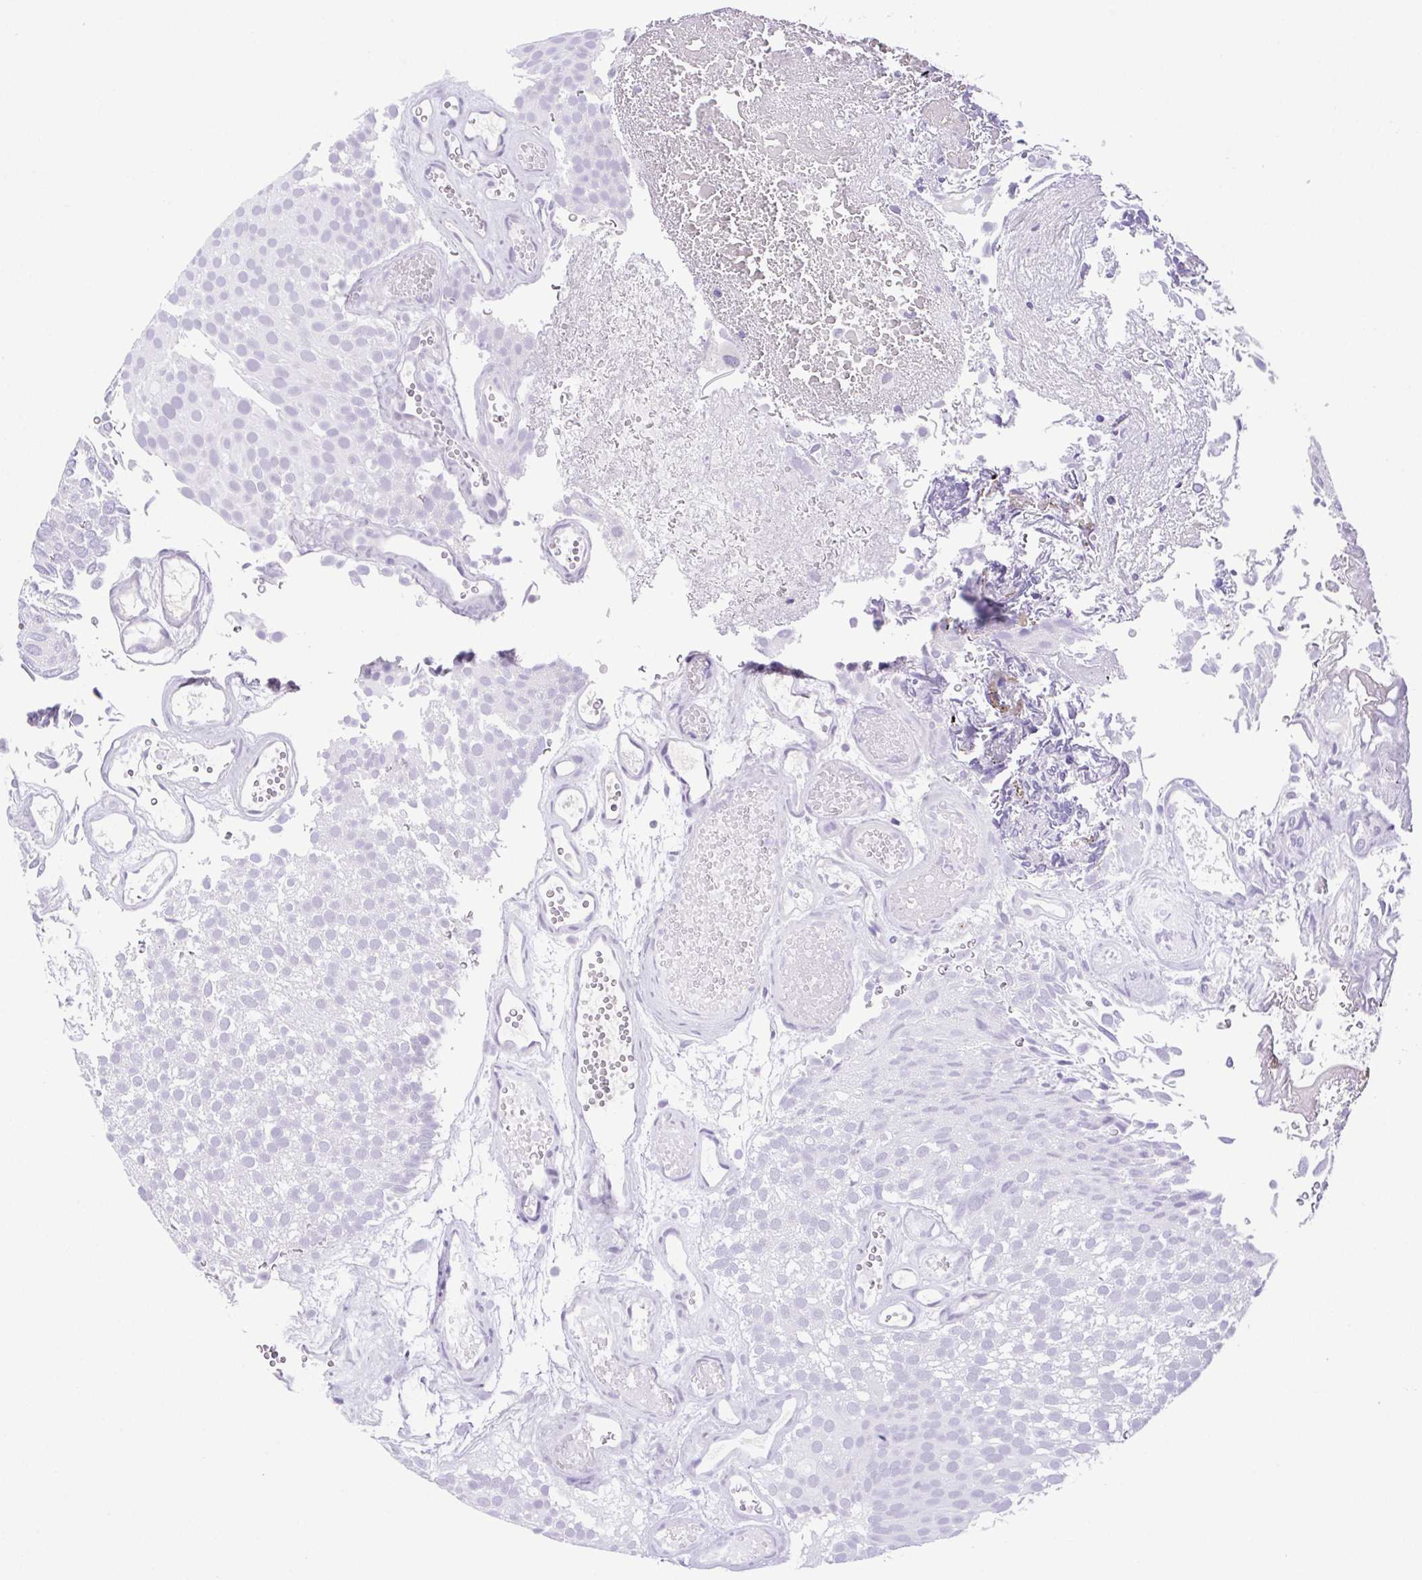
{"staining": {"intensity": "negative", "quantity": "none", "location": "none"}, "tissue": "urothelial cancer", "cell_type": "Tumor cells", "image_type": "cancer", "snomed": [{"axis": "morphology", "description": "Urothelial carcinoma, Low grade"}, {"axis": "topography", "description": "Urinary bladder"}], "caption": "High power microscopy histopathology image of an immunohistochemistry photomicrograph of urothelial cancer, revealing no significant staining in tumor cells.", "gene": "PAPPA2", "patient": {"sex": "male", "age": 78}}